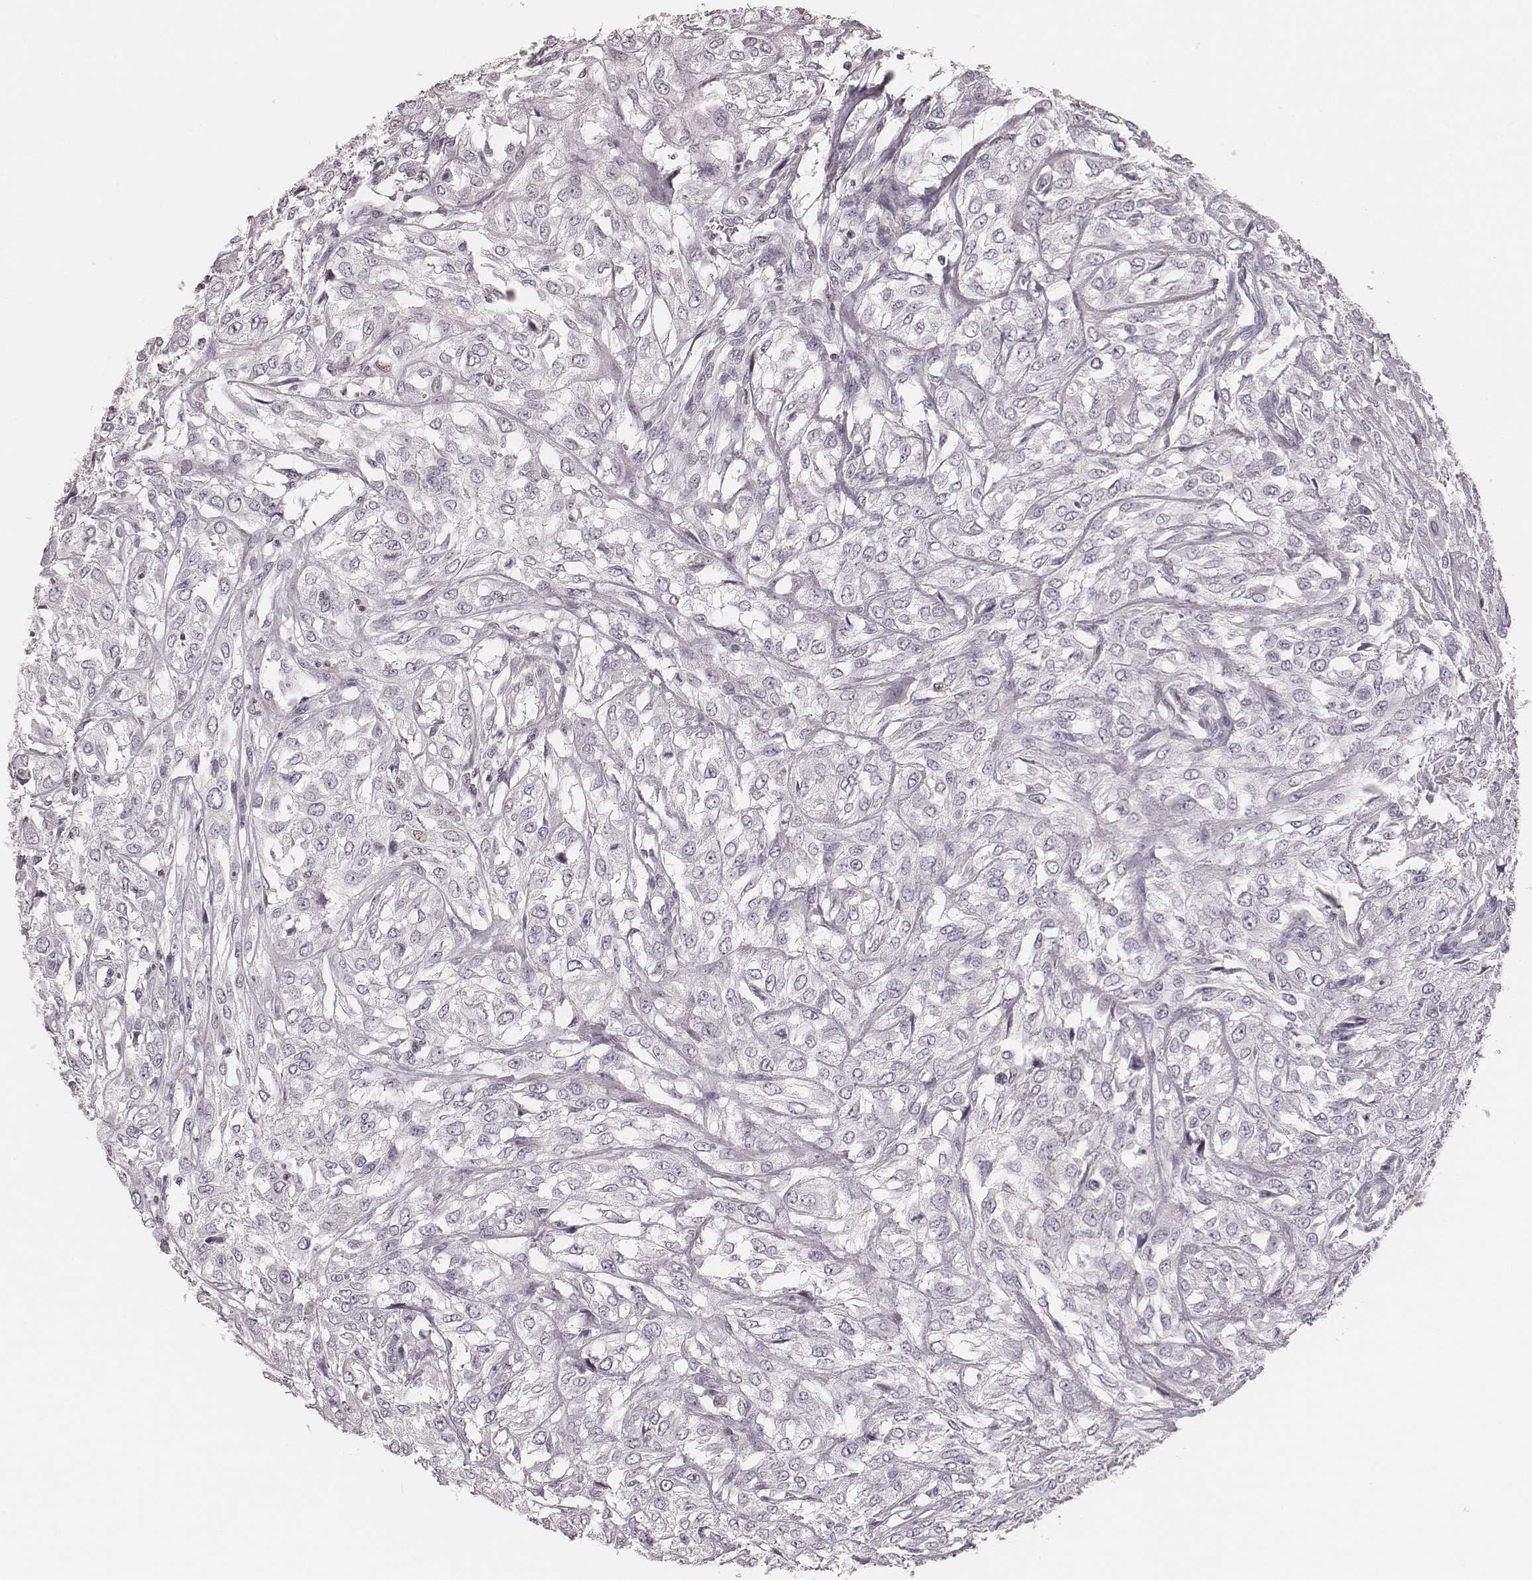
{"staining": {"intensity": "negative", "quantity": "none", "location": "none"}, "tissue": "urothelial cancer", "cell_type": "Tumor cells", "image_type": "cancer", "snomed": [{"axis": "morphology", "description": "Urothelial carcinoma, High grade"}, {"axis": "topography", "description": "Urinary bladder"}], "caption": "Tumor cells are negative for protein expression in human high-grade urothelial carcinoma. Nuclei are stained in blue.", "gene": "MSX1", "patient": {"sex": "male", "age": 67}}